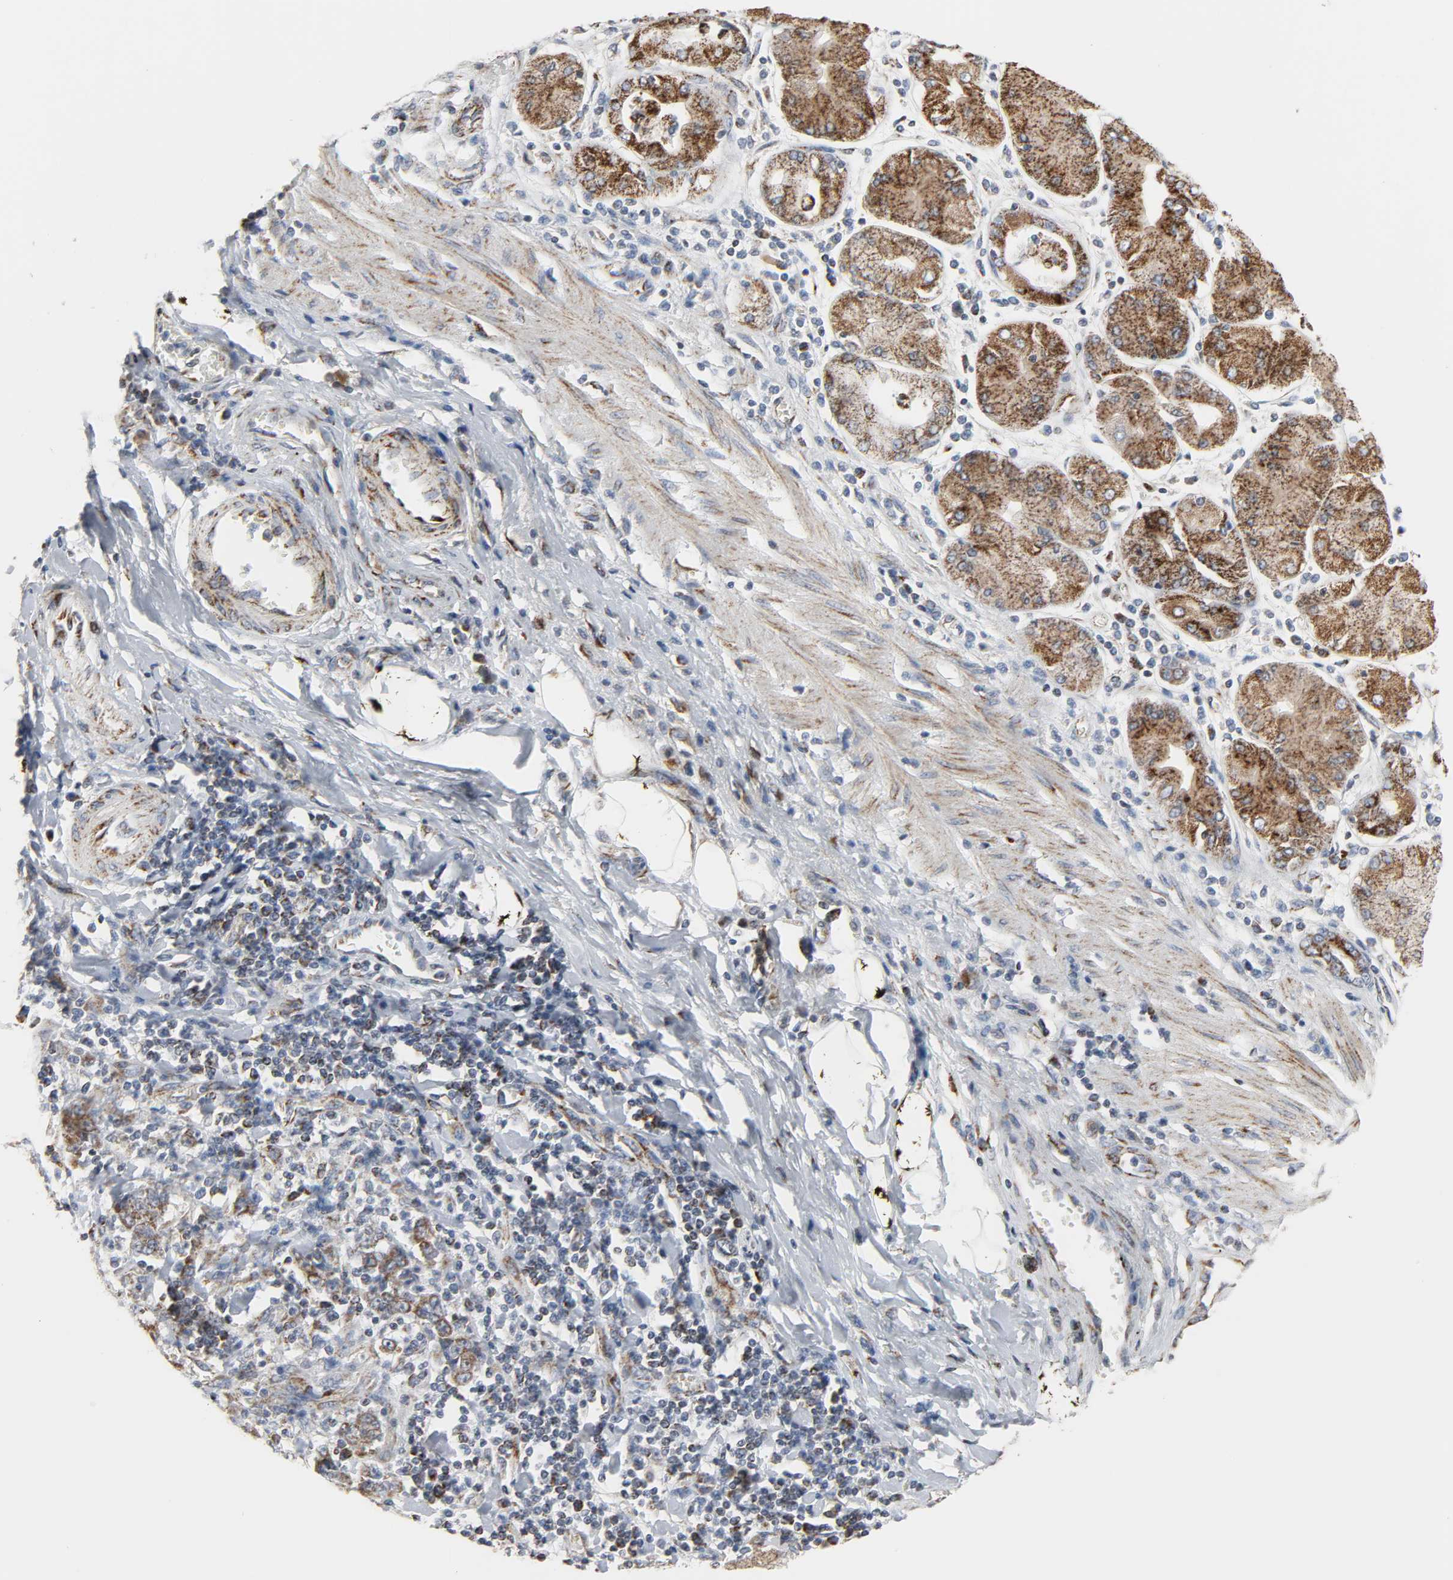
{"staining": {"intensity": "moderate", "quantity": ">75%", "location": "cytoplasmic/membranous"}, "tissue": "stomach cancer", "cell_type": "Tumor cells", "image_type": "cancer", "snomed": [{"axis": "morphology", "description": "Normal tissue, NOS"}, {"axis": "morphology", "description": "Adenocarcinoma, NOS"}, {"axis": "topography", "description": "Stomach, upper"}, {"axis": "topography", "description": "Stomach"}], "caption": "Approximately >75% of tumor cells in human adenocarcinoma (stomach) demonstrate moderate cytoplasmic/membranous protein positivity as visualized by brown immunohistochemical staining.", "gene": "ACAT1", "patient": {"sex": "male", "age": 59}}